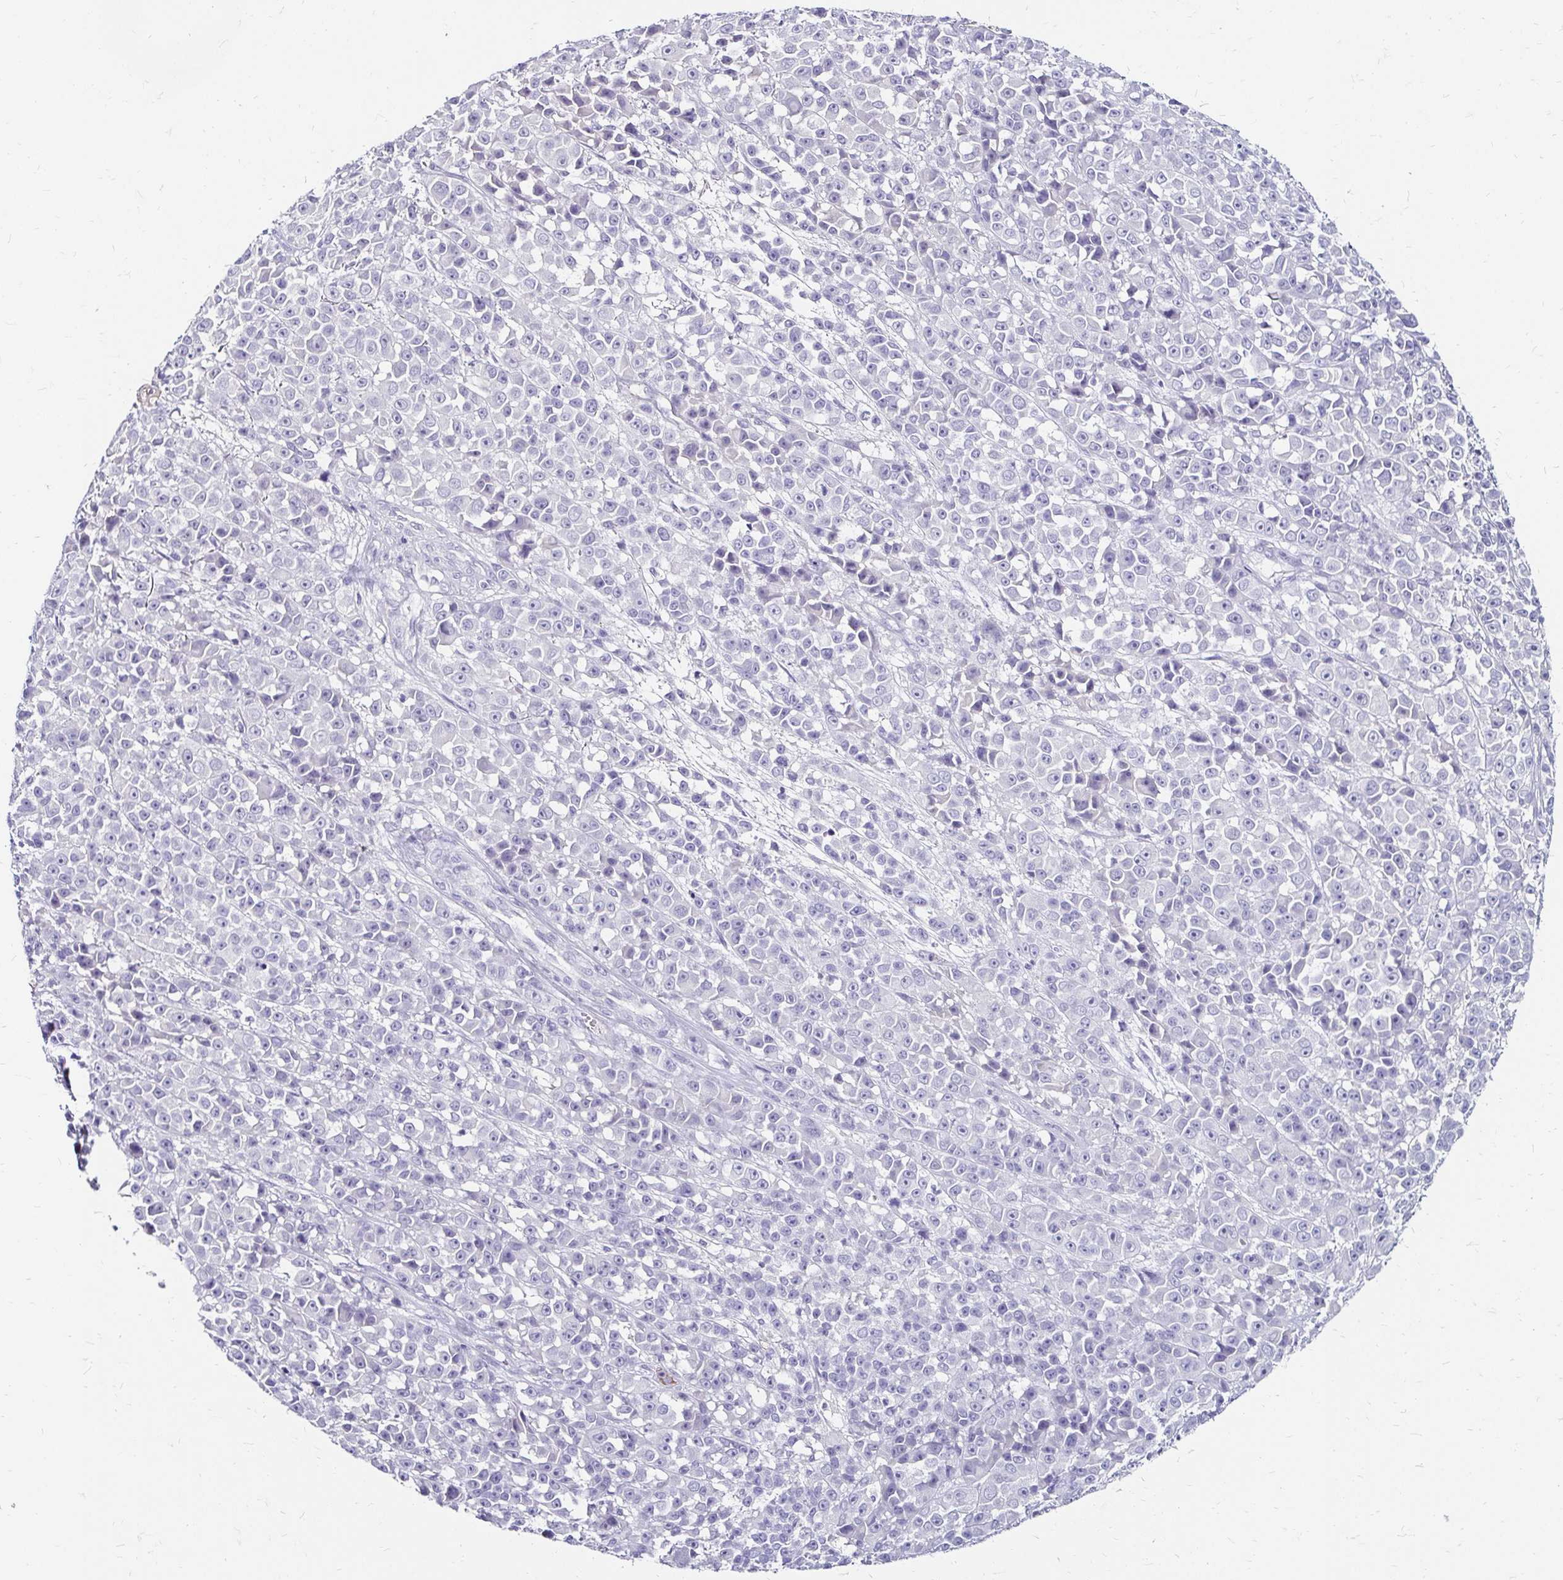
{"staining": {"intensity": "negative", "quantity": "none", "location": "none"}, "tissue": "melanoma", "cell_type": "Tumor cells", "image_type": "cancer", "snomed": [{"axis": "morphology", "description": "Malignant melanoma, NOS"}, {"axis": "topography", "description": "Skin"}, {"axis": "topography", "description": "Skin of back"}], "caption": "A high-resolution micrograph shows immunohistochemistry (IHC) staining of melanoma, which reveals no significant positivity in tumor cells. (IHC, brightfield microscopy, high magnification).", "gene": "SCG3", "patient": {"sex": "male", "age": 91}}